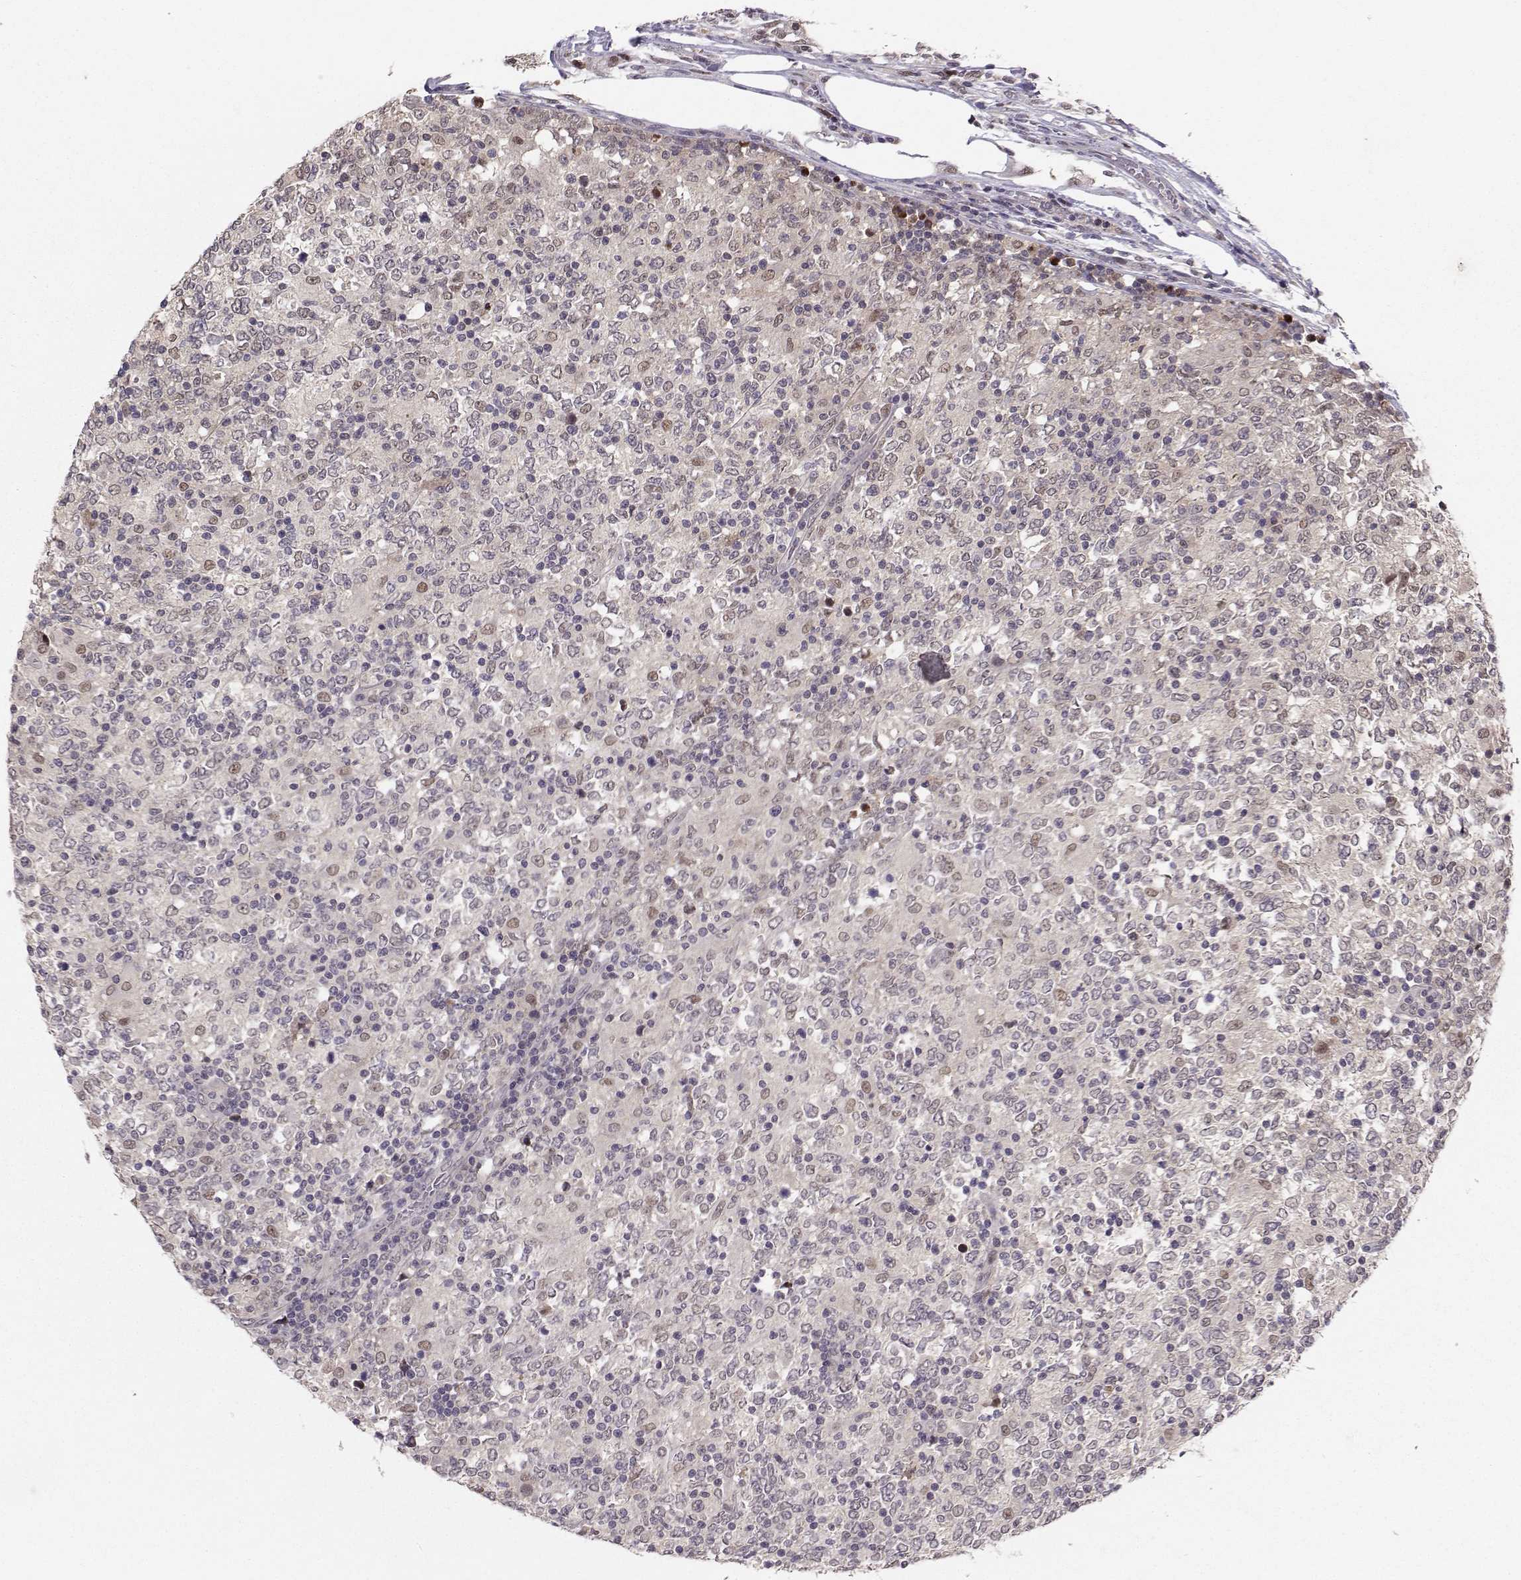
{"staining": {"intensity": "negative", "quantity": "none", "location": "none"}, "tissue": "lymphoma", "cell_type": "Tumor cells", "image_type": "cancer", "snomed": [{"axis": "morphology", "description": "Malignant lymphoma, non-Hodgkin's type, High grade"}, {"axis": "topography", "description": "Lymph node"}], "caption": "A micrograph of human lymphoma is negative for staining in tumor cells.", "gene": "PKP2", "patient": {"sex": "female", "age": 84}}